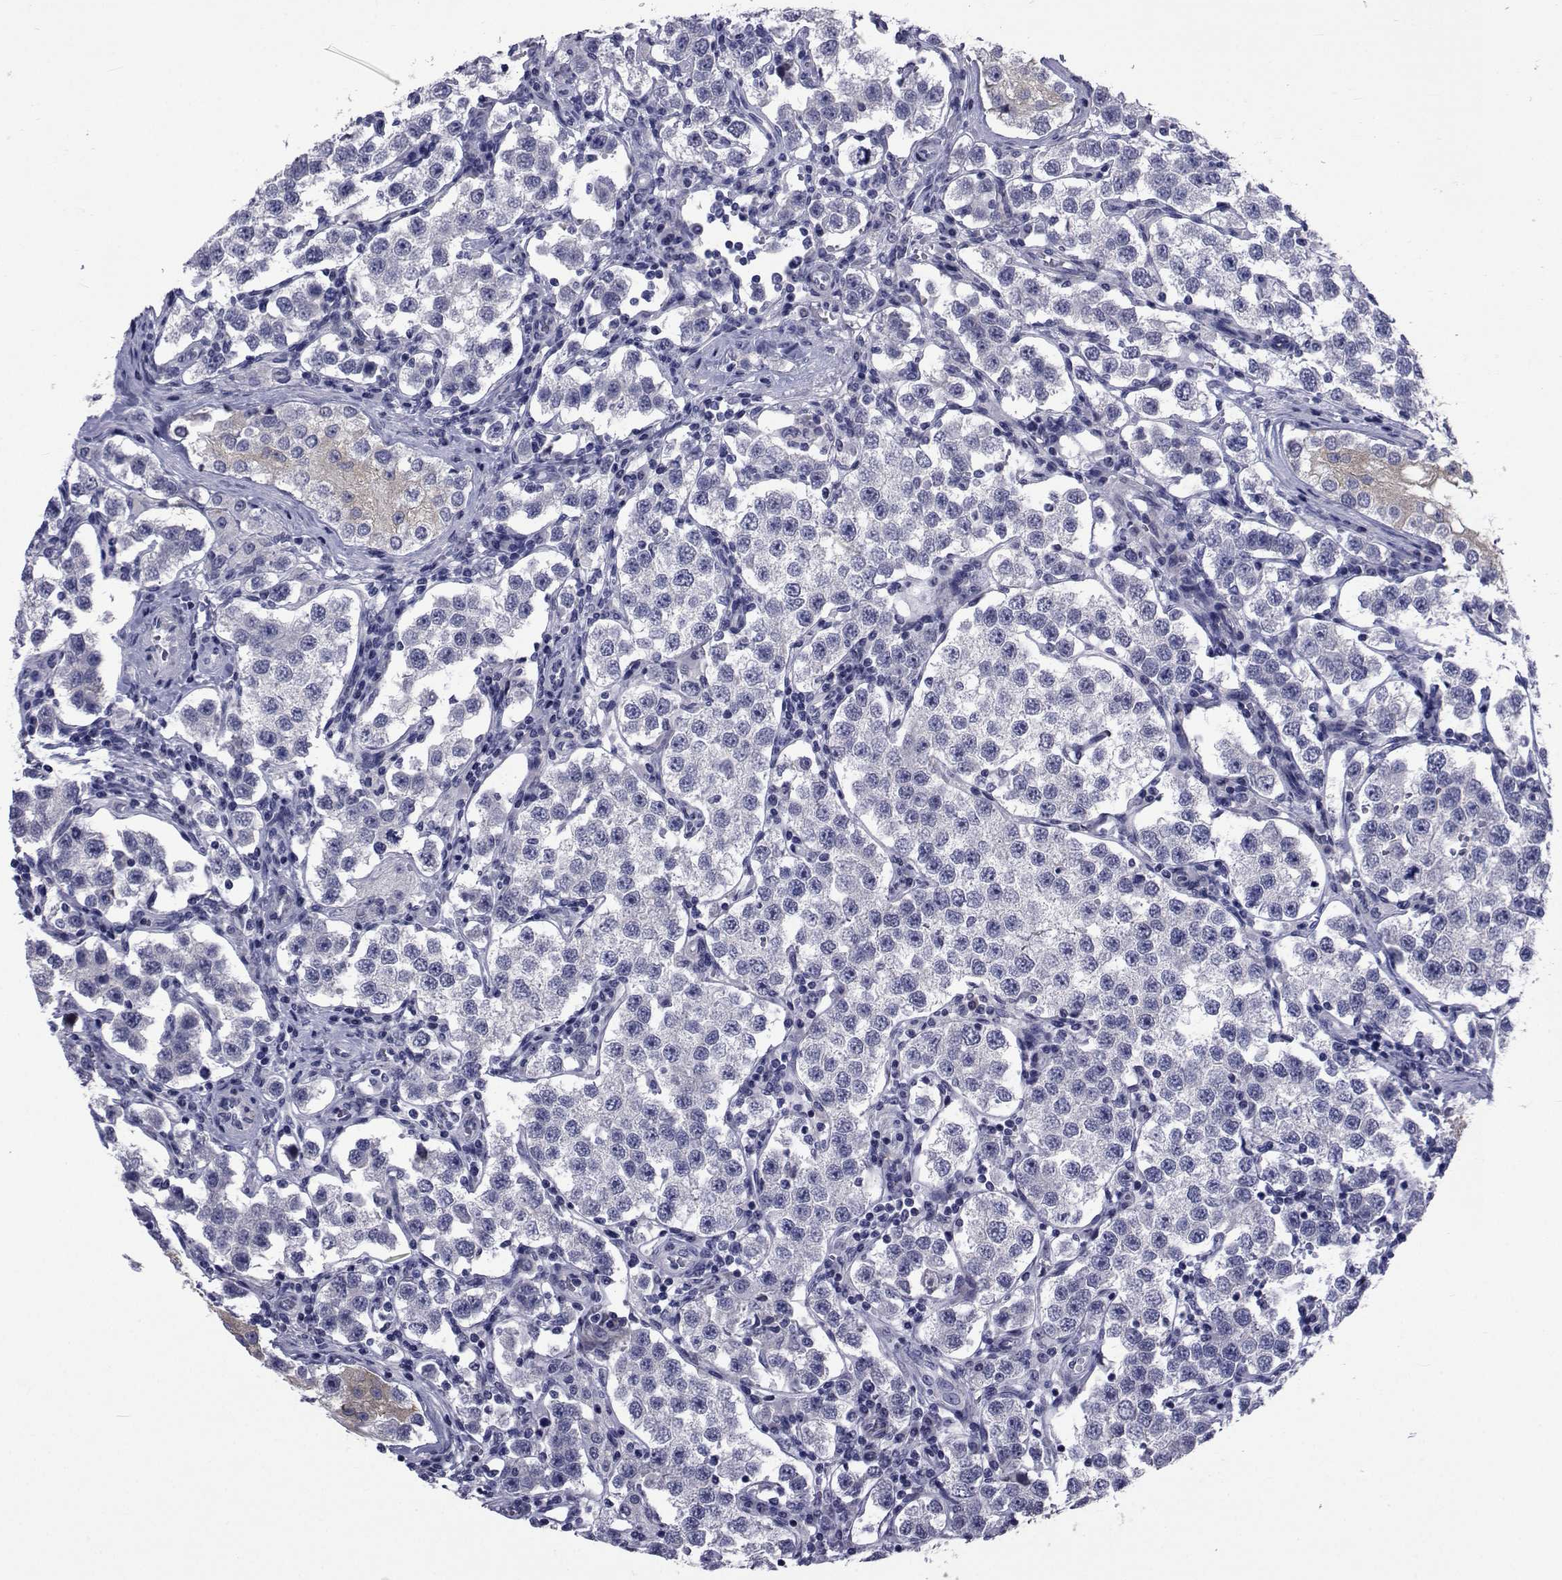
{"staining": {"intensity": "negative", "quantity": "none", "location": "none"}, "tissue": "testis cancer", "cell_type": "Tumor cells", "image_type": "cancer", "snomed": [{"axis": "morphology", "description": "Seminoma, NOS"}, {"axis": "topography", "description": "Testis"}], "caption": "Seminoma (testis) was stained to show a protein in brown. There is no significant positivity in tumor cells.", "gene": "SEMA5B", "patient": {"sex": "male", "age": 37}}